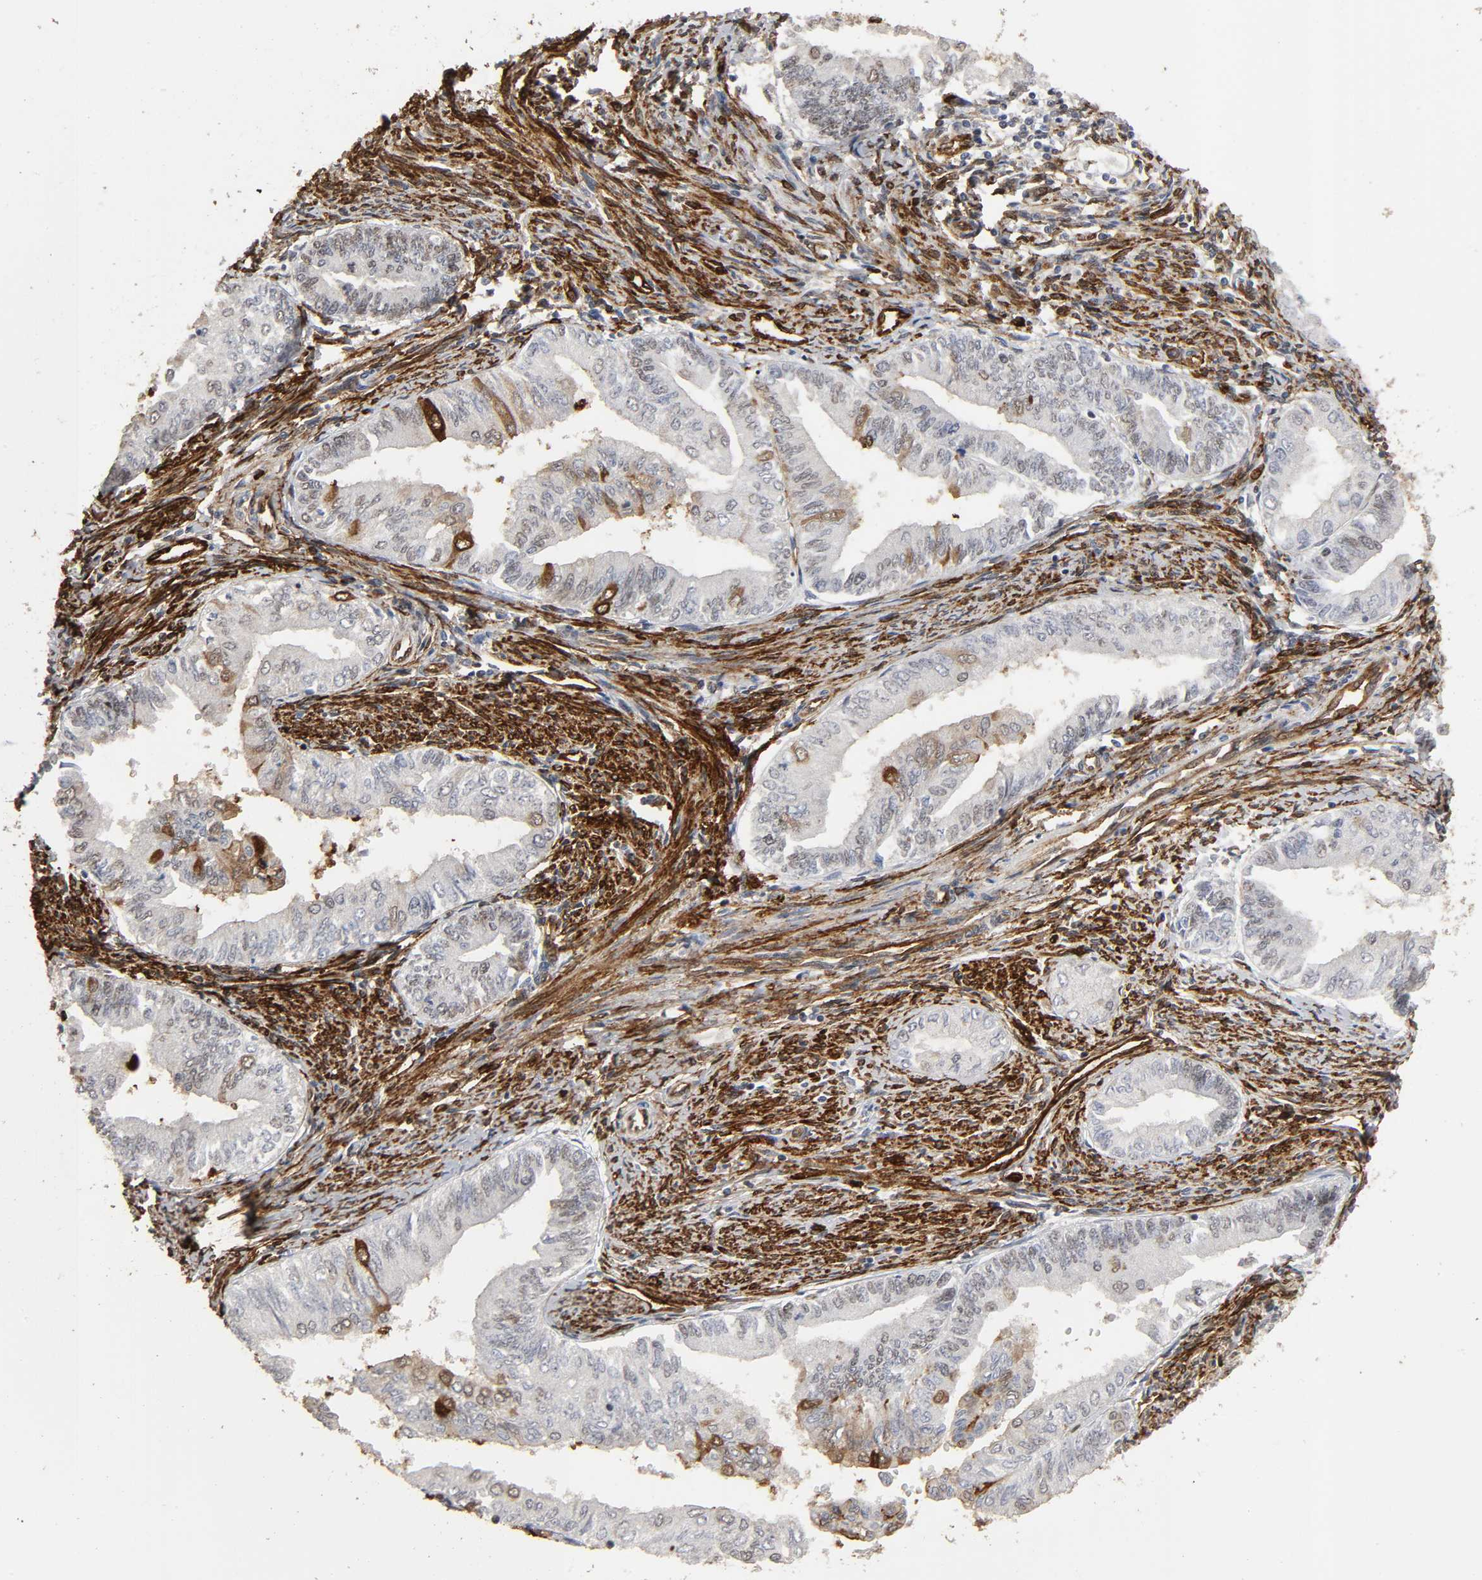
{"staining": {"intensity": "moderate", "quantity": "25%-75%", "location": "cytoplasmic/membranous,nuclear"}, "tissue": "endometrial cancer", "cell_type": "Tumor cells", "image_type": "cancer", "snomed": [{"axis": "morphology", "description": "Adenocarcinoma, NOS"}, {"axis": "topography", "description": "Endometrium"}], "caption": "High-magnification brightfield microscopy of endometrial cancer stained with DAB (brown) and counterstained with hematoxylin (blue). tumor cells exhibit moderate cytoplasmic/membranous and nuclear expression is appreciated in approximately25%-75% of cells.", "gene": "AHNAK2", "patient": {"sex": "female", "age": 66}}